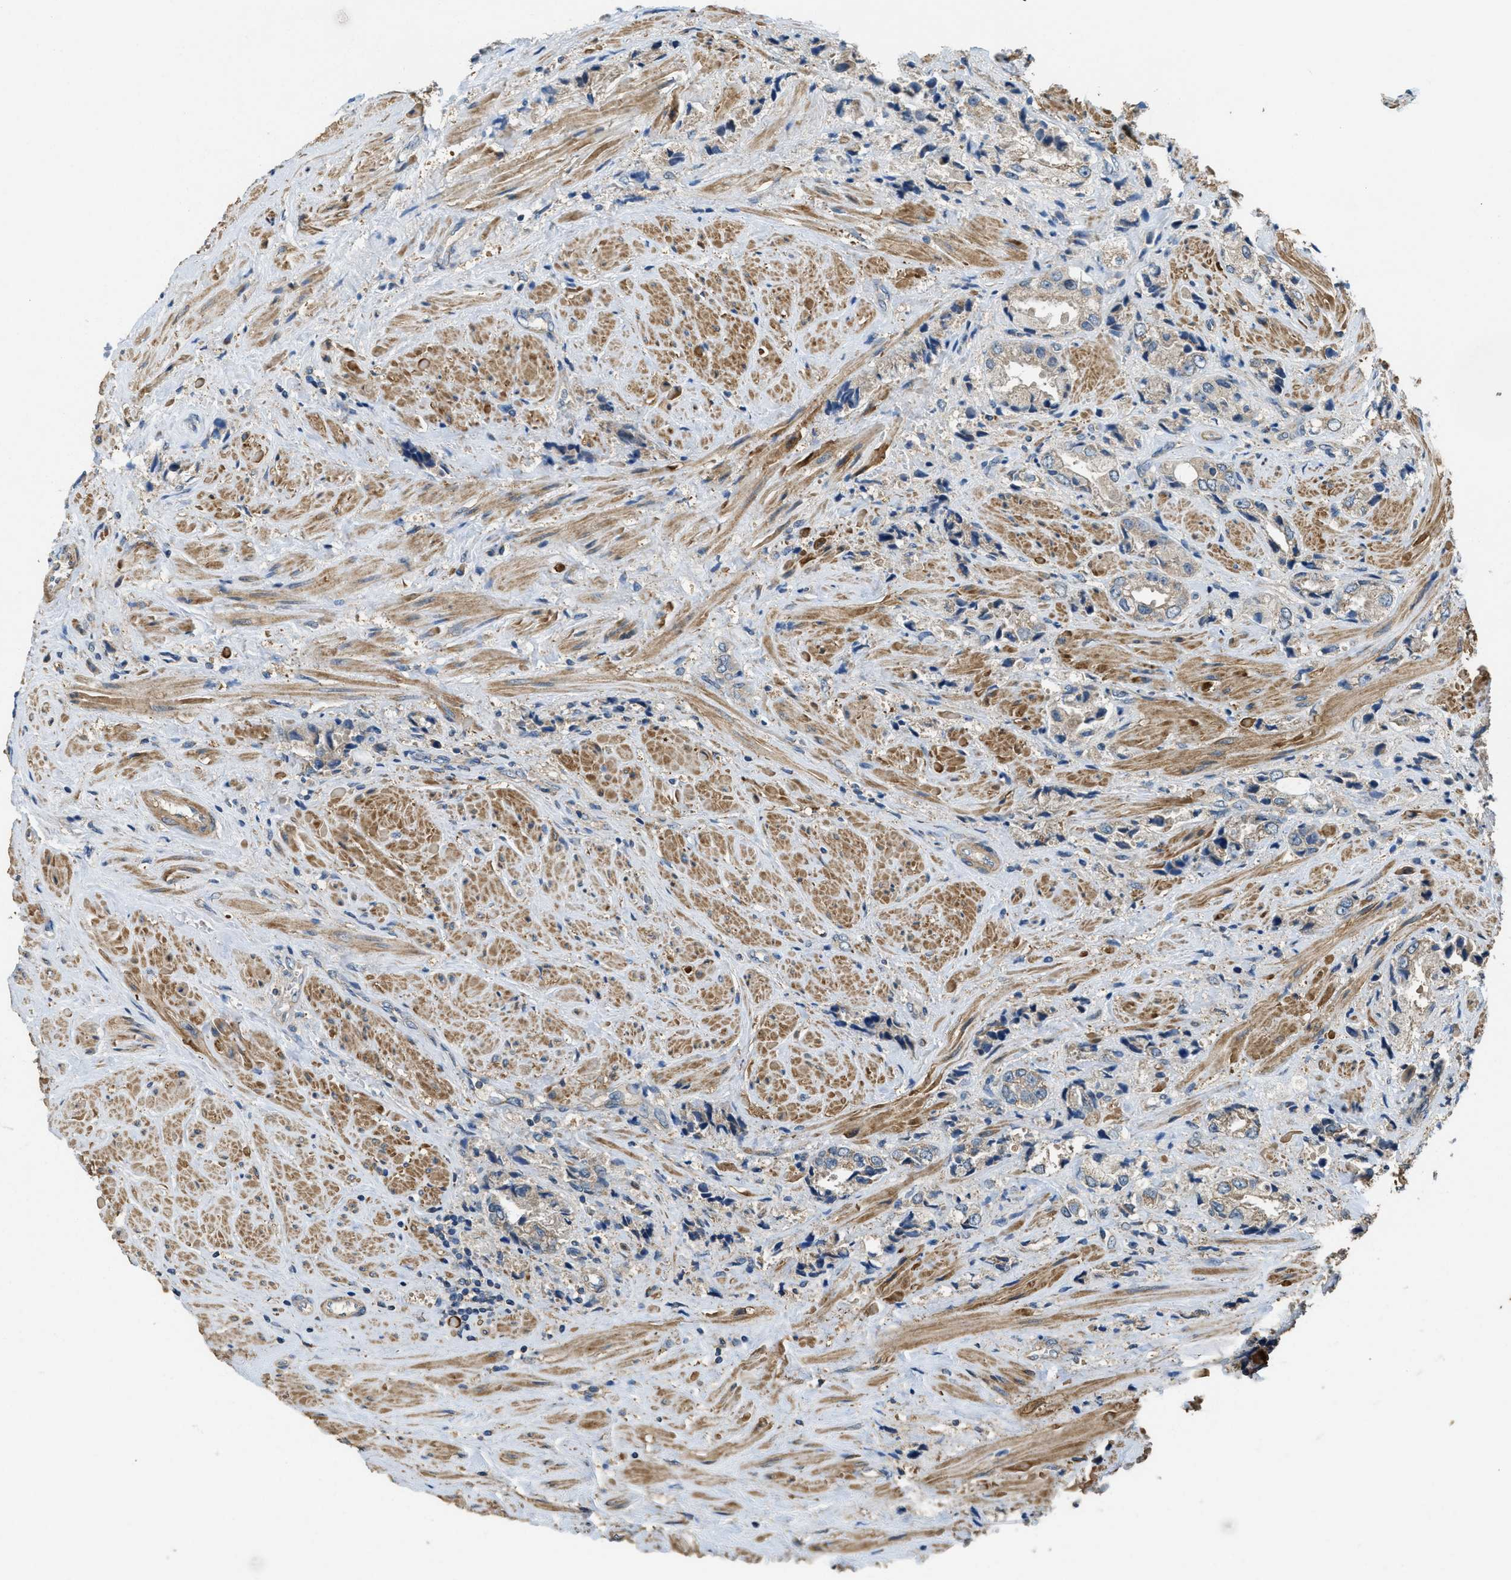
{"staining": {"intensity": "weak", "quantity": "<25%", "location": "cytoplasmic/membranous"}, "tissue": "prostate cancer", "cell_type": "Tumor cells", "image_type": "cancer", "snomed": [{"axis": "morphology", "description": "Adenocarcinoma, High grade"}, {"axis": "topography", "description": "Prostate"}], "caption": "High magnification brightfield microscopy of prostate cancer stained with DAB (brown) and counterstained with hematoxylin (blue): tumor cells show no significant expression.", "gene": "THBS2", "patient": {"sex": "male", "age": 61}}